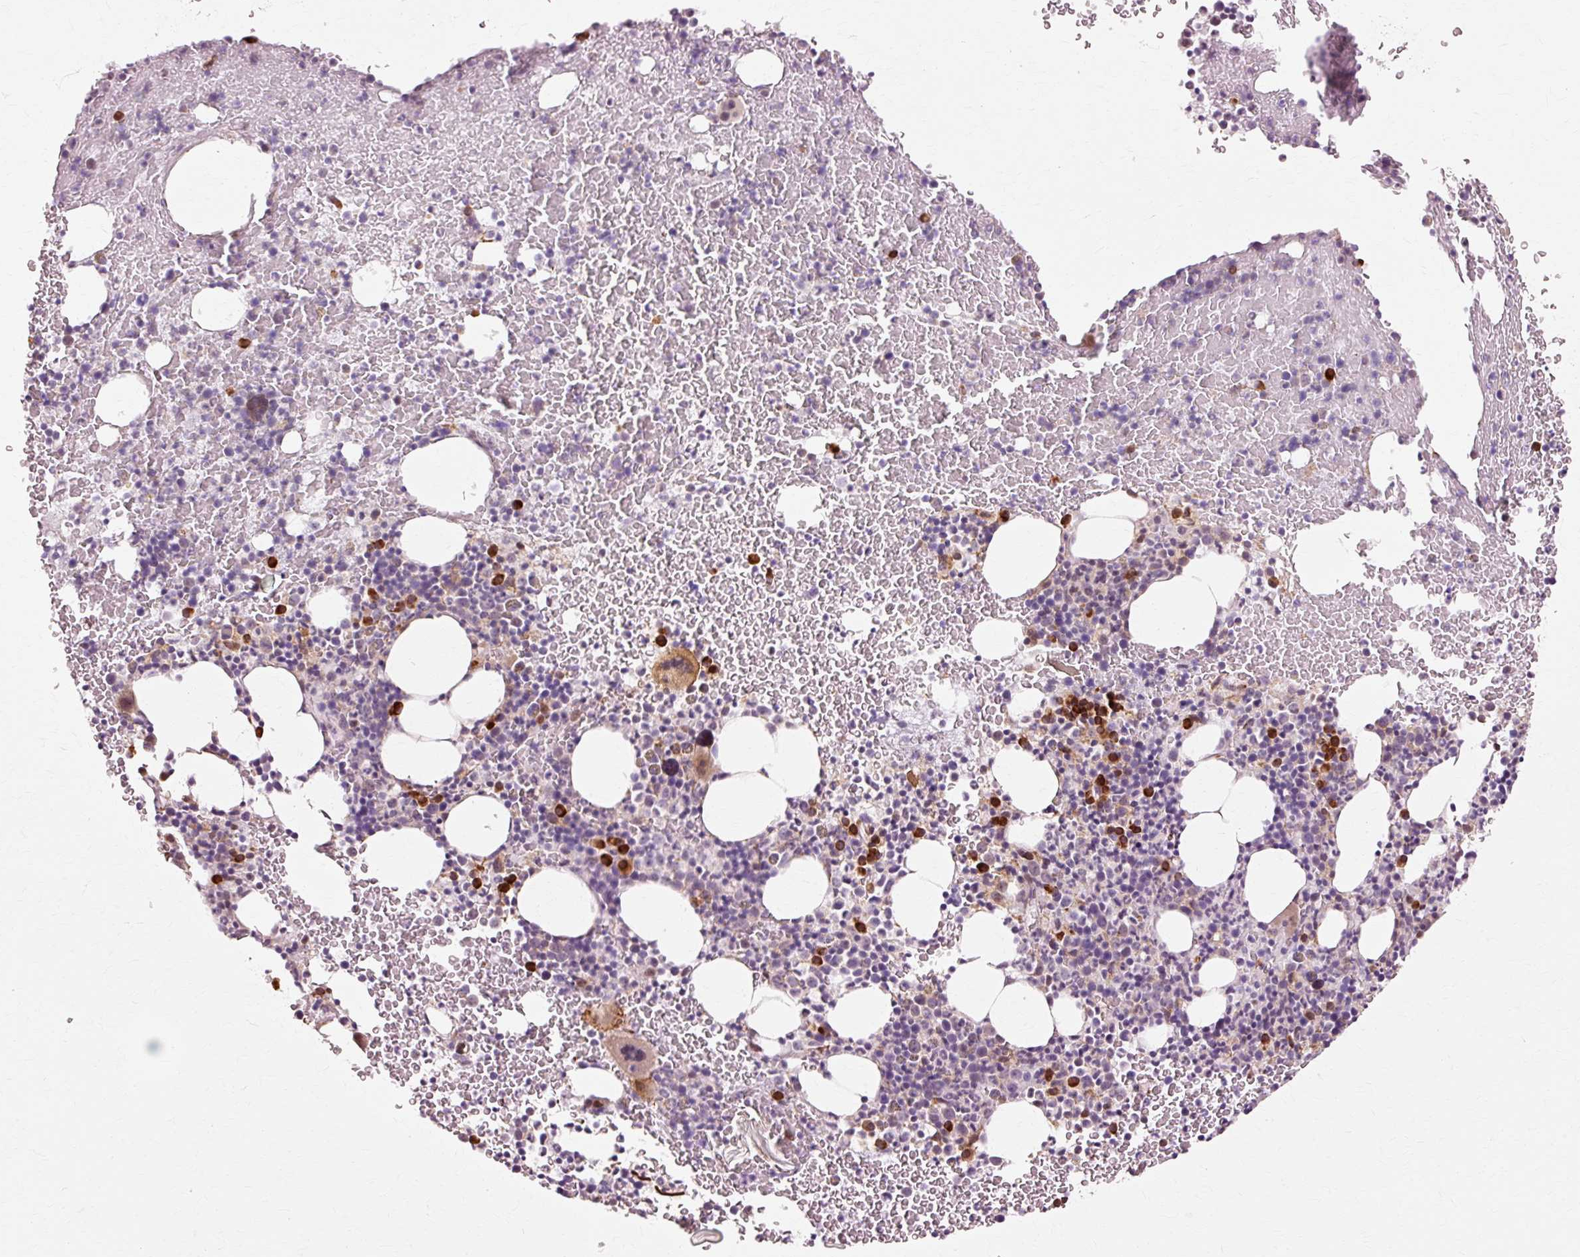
{"staining": {"intensity": "strong", "quantity": "<25%", "location": "cytoplasmic/membranous,nuclear"}, "tissue": "bone marrow", "cell_type": "Hematopoietic cells", "image_type": "normal", "snomed": [{"axis": "morphology", "description": "Normal tissue, NOS"}, {"axis": "topography", "description": "Bone marrow"}], "caption": "DAB immunohistochemical staining of benign human bone marrow shows strong cytoplasmic/membranous,nuclear protein staining in approximately <25% of hematopoietic cells.", "gene": "RANBP2", "patient": {"sex": "male", "age": 61}}